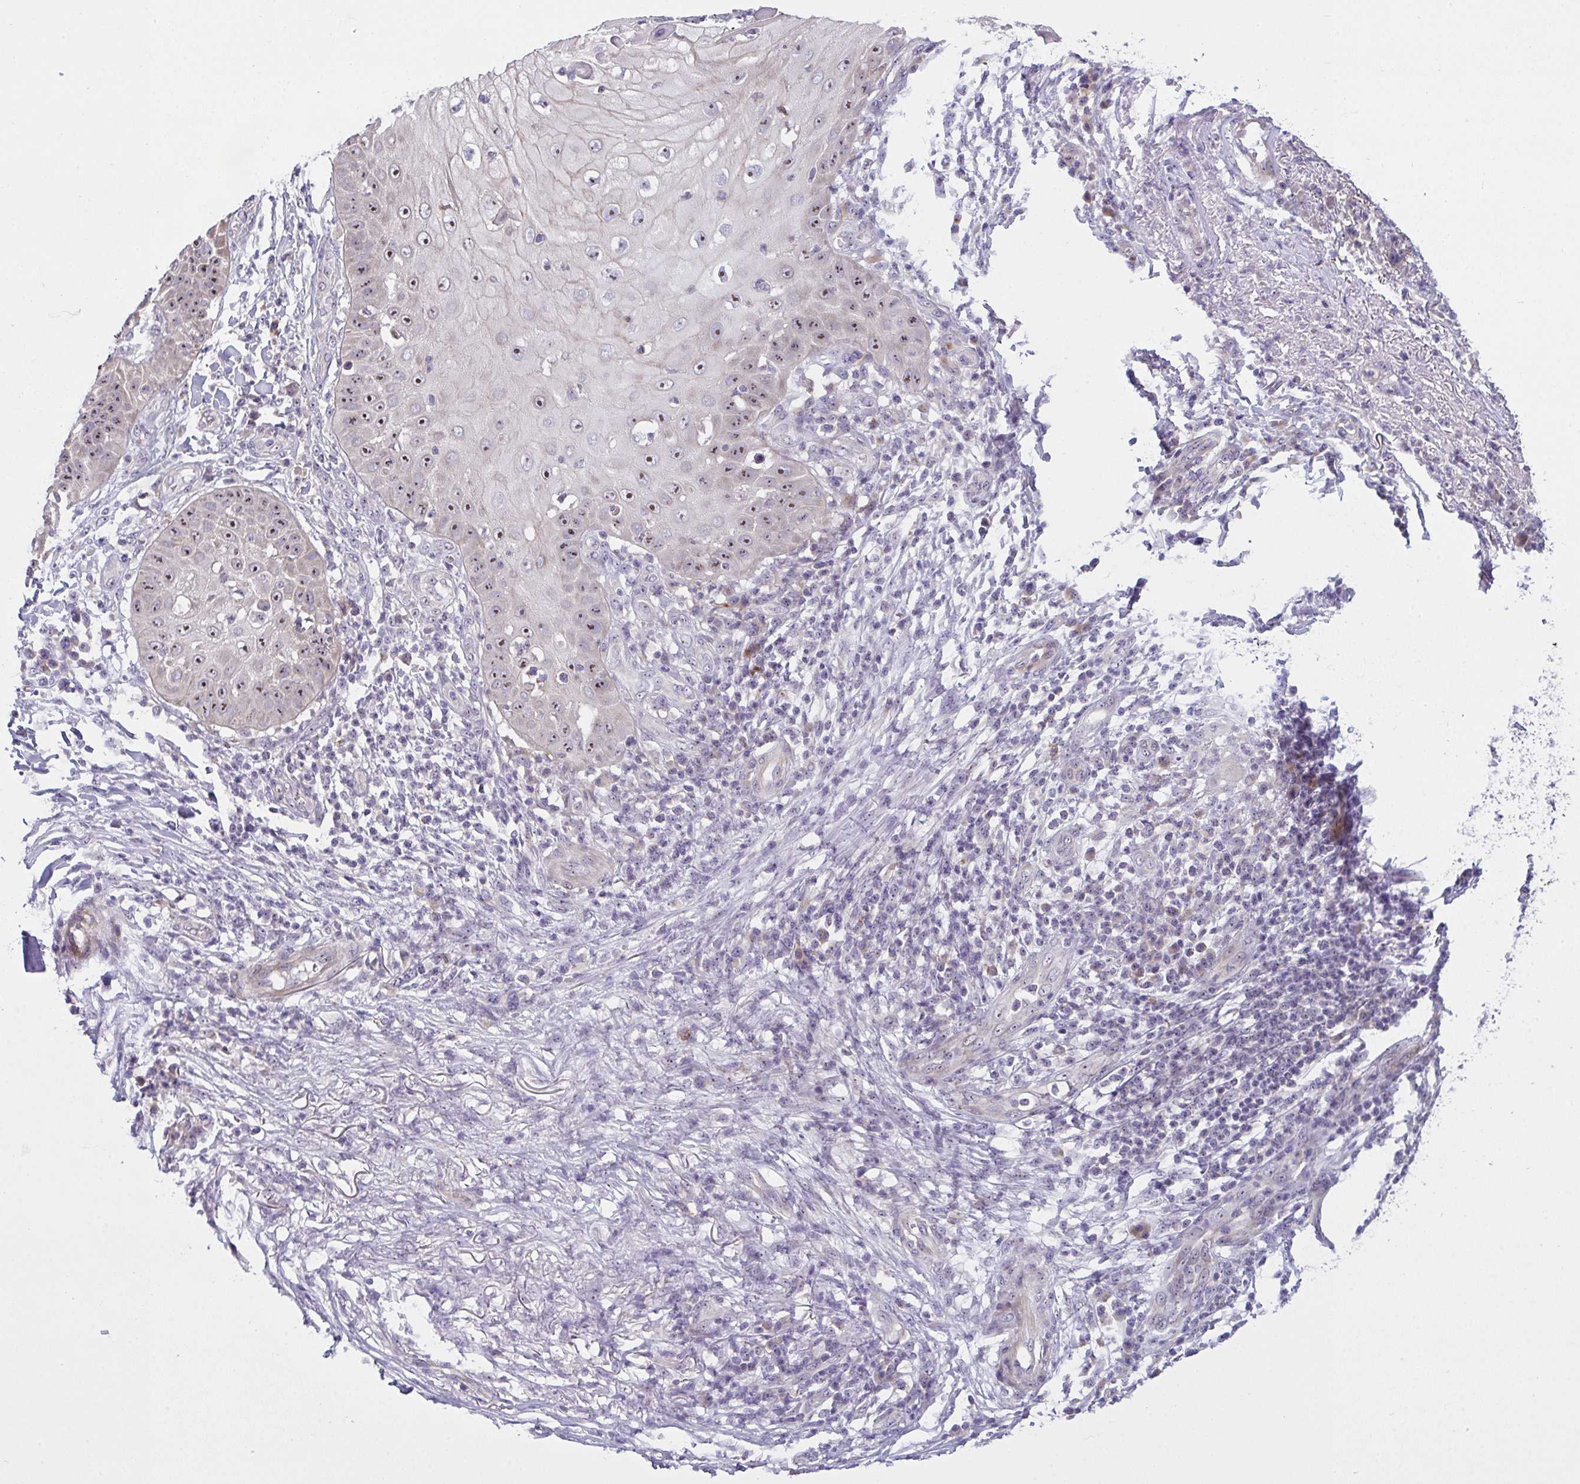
{"staining": {"intensity": "moderate", "quantity": "<25%", "location": "nuclear"}, "tissue": "skin cancer", "cell_type": "Tumor cells", "image_type": "cancer", "snomed": [{"axis": "morphology", "description": "Squamous cell carcinoma, NOS"}, {"axis": "topography", "description": "Skin"}], "caption": "Moderate nuclear protein positivity is appreciated in approximately <25% of tumor cells in skin squamous cell carcinoma. (brown staining indicates protein expression, while blue staining denotes nuclei).", "gene": "NT5C1A", "patient": {"sex": "male", "age": 70}}